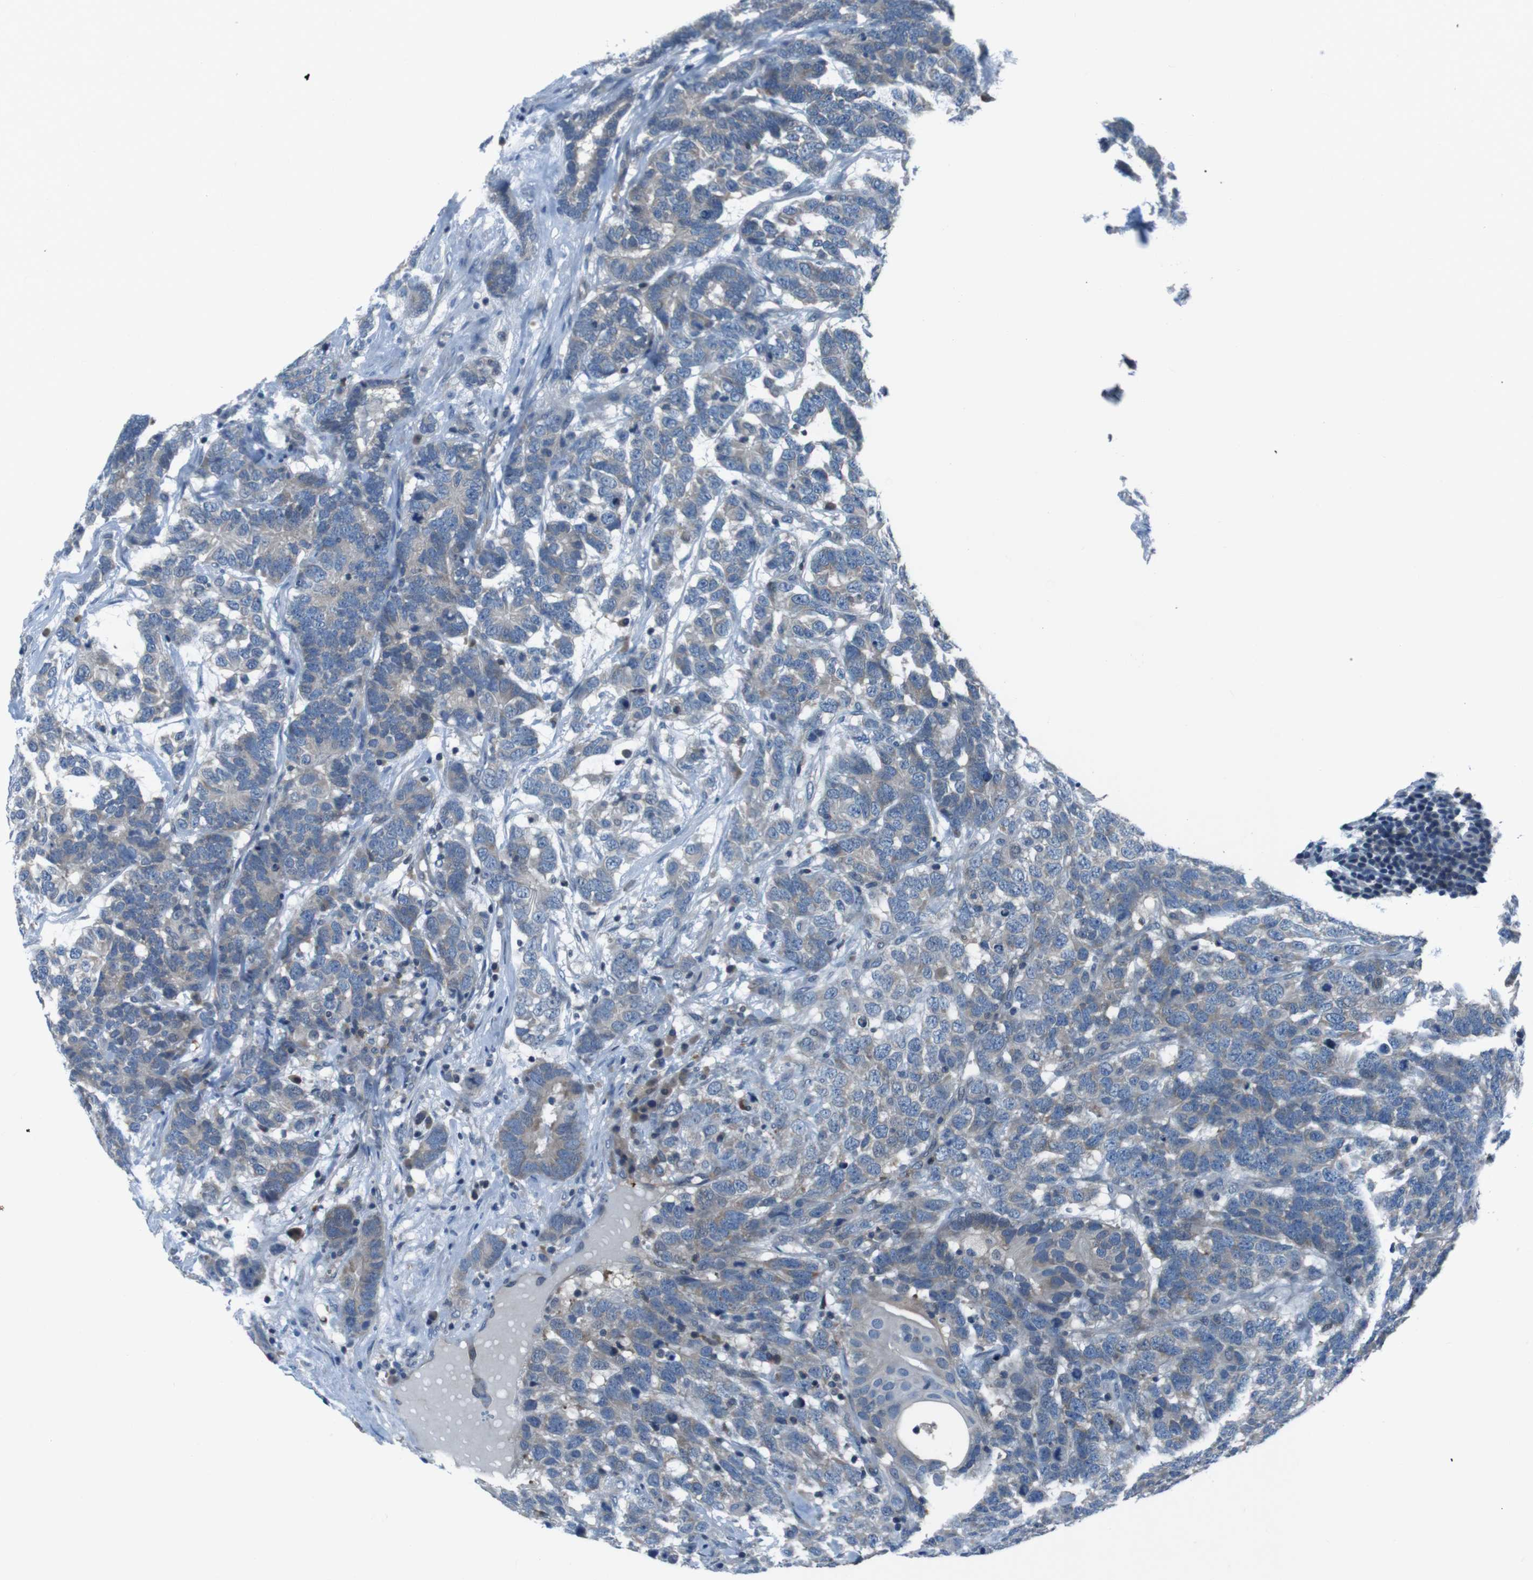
{"staining": {"intensity": "weak", "quantity": "<25%", "location": "cytoplasmic/membranous"}, "tissue": "testis cancer", "cell_type": "Tumor cells", "image_type": "cancer", "snomed": [{"axis": "morphology", "description": "Carcinoma, Embryonal, NOS"}, {"axis": "topography", "description": "Testis"}], "caption": "An image of human embryonal carcinoma (testis) is negative for staining in tumor cells.", "gene": "NANOS2", "patient": {"sex": "male", "age": 26}}